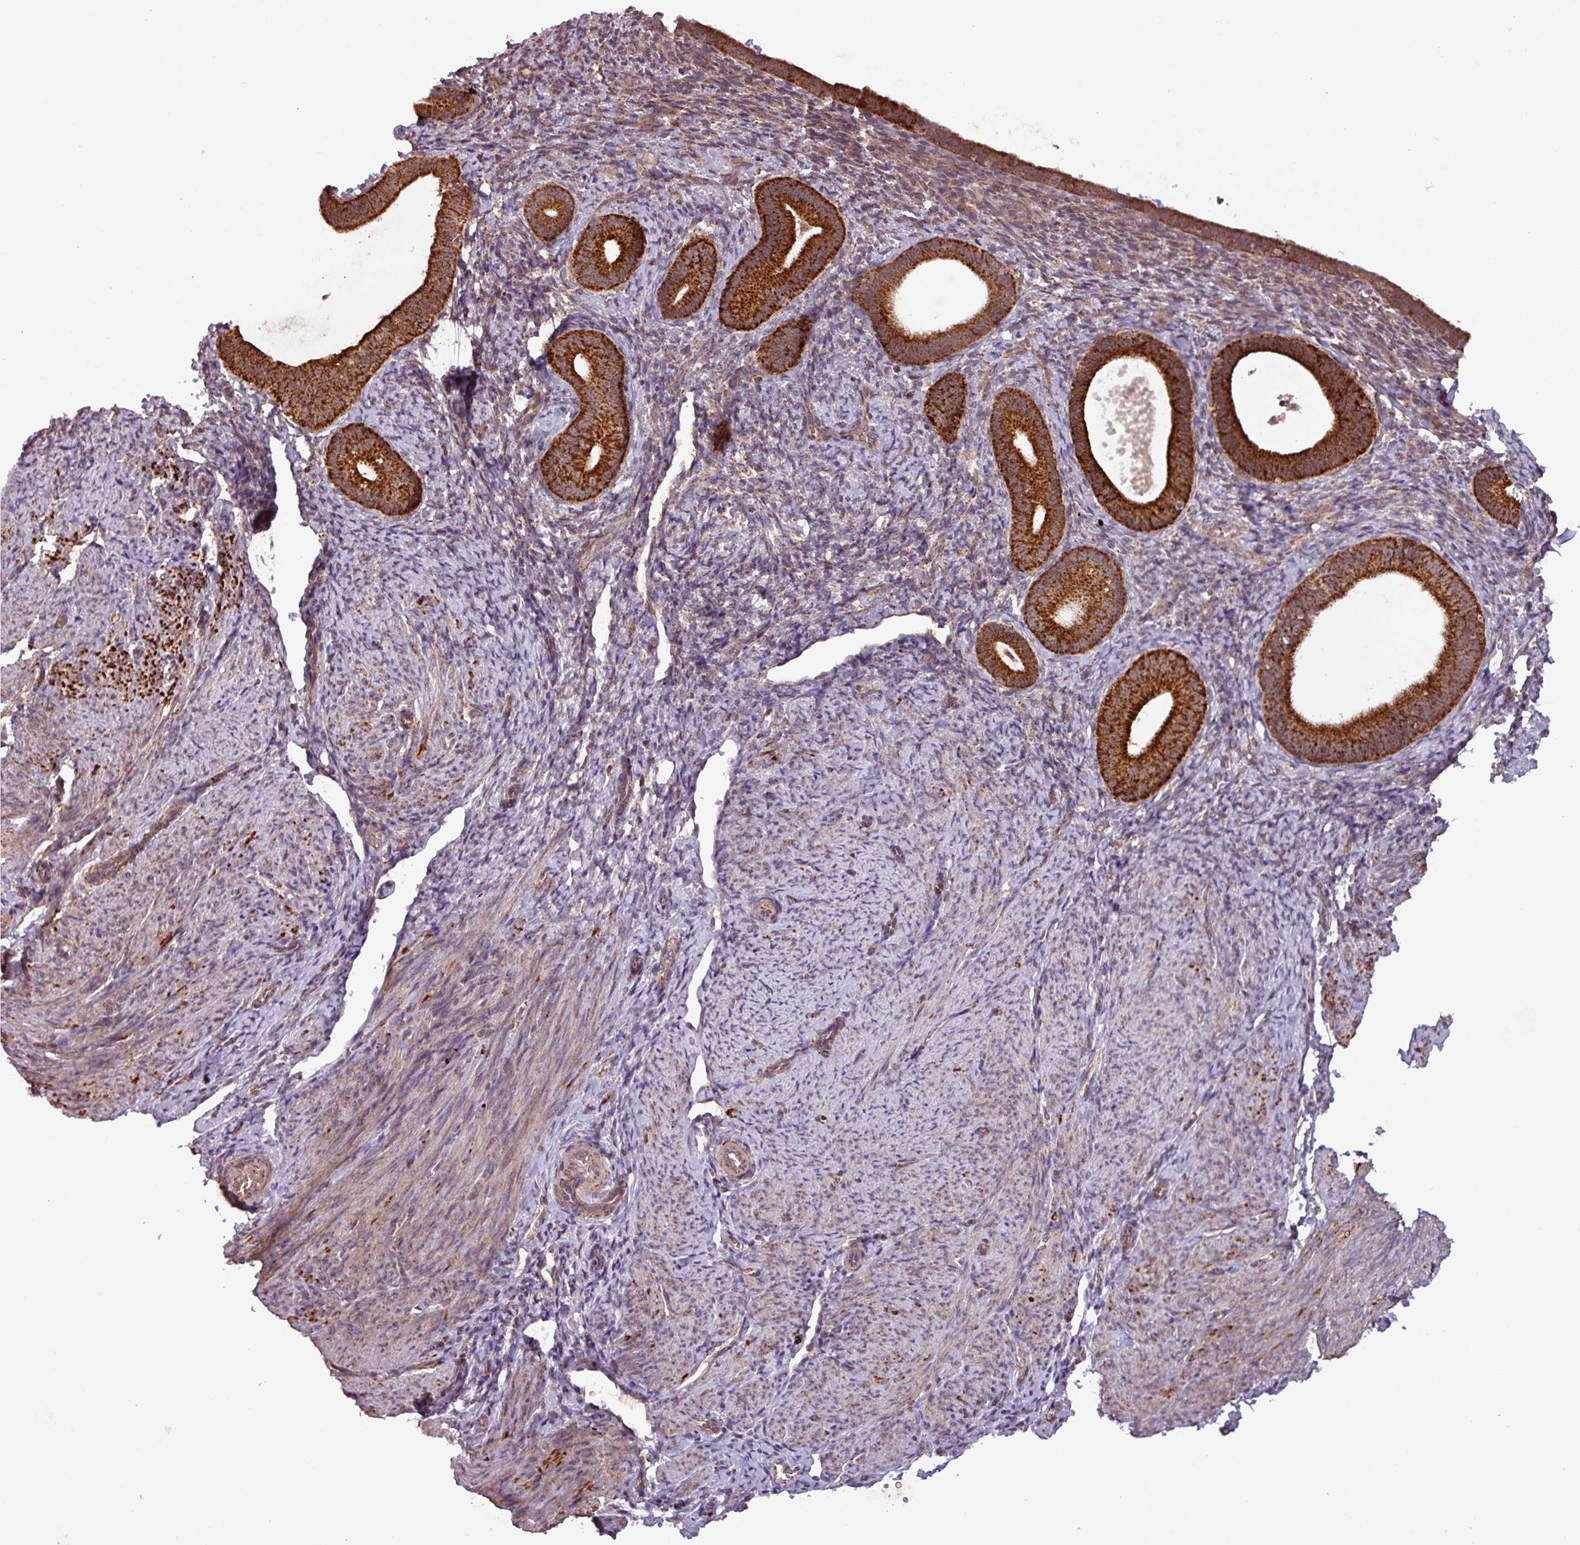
{"staining": {"intensity": "moderate", "quantity": "25%-75%", "location": "cytoplasmic/membranous"}, "tissue": "endometrium", "cell_type": "Cells in endometrial stroma", "image_type": "normal", "snomed": [{"axis": "morphology", "description": "Normal tissue, NOS"}, {"axis": "topography", "description": "Endometrium"}], "caption": "Immunohistochemistry (IHC) (DAB) staining of unremarkable endometrium demonstrates moderate cytoplasmic/membranous protein positivity in about 25%-75% of cells in endometrial stroma. The staining was performed using DAB (3,3'-diaminobenzidine), with brown indicating positive protein expression. Nuclei are stained blue with hematoxylin.", "gene": "MCTP2", "patient": {"sex": "female", "age": 65}}